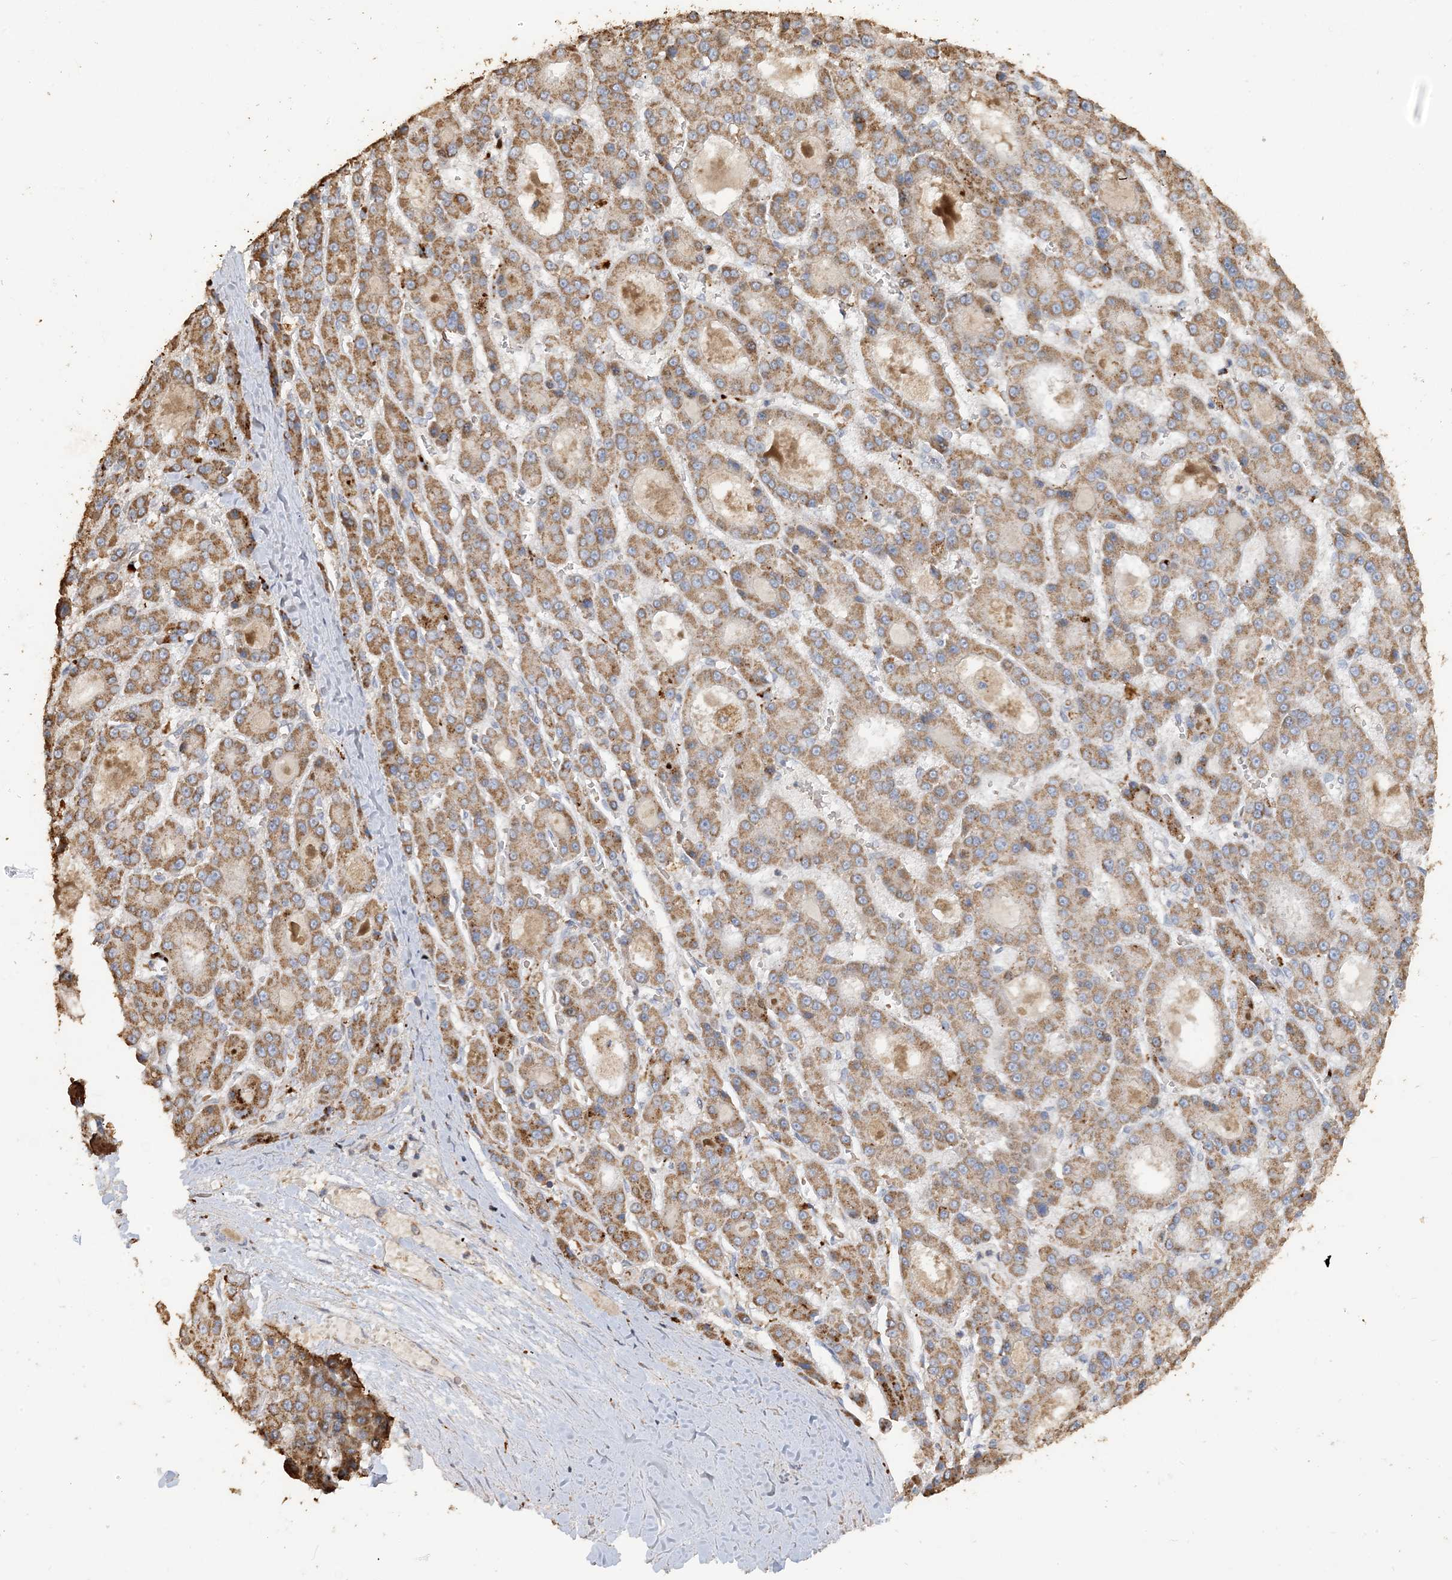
{"staining": {"intensity": "moderate", "quantity": ">75%", "location": "cytoplasmic/membranous"}, "tissue": "liver cancer", "cell_type": "Tumor cells", "image_type": "cancer", "snomed": [{"axis": "morphology", "description": "Carcinoma, Hepatocellular, NOS"}, {"axis": "topography", "description": "Liver"}], "caption": "Hepatocellular carcinoma (liver) stained with DAB immunohistochemistry exhibits medium levels of moderate cytoplasmic/membranous staining in about >75% of tumor cells.", "gene": "SFMBT2", "patient": {"sex": "male", "age": 70}}